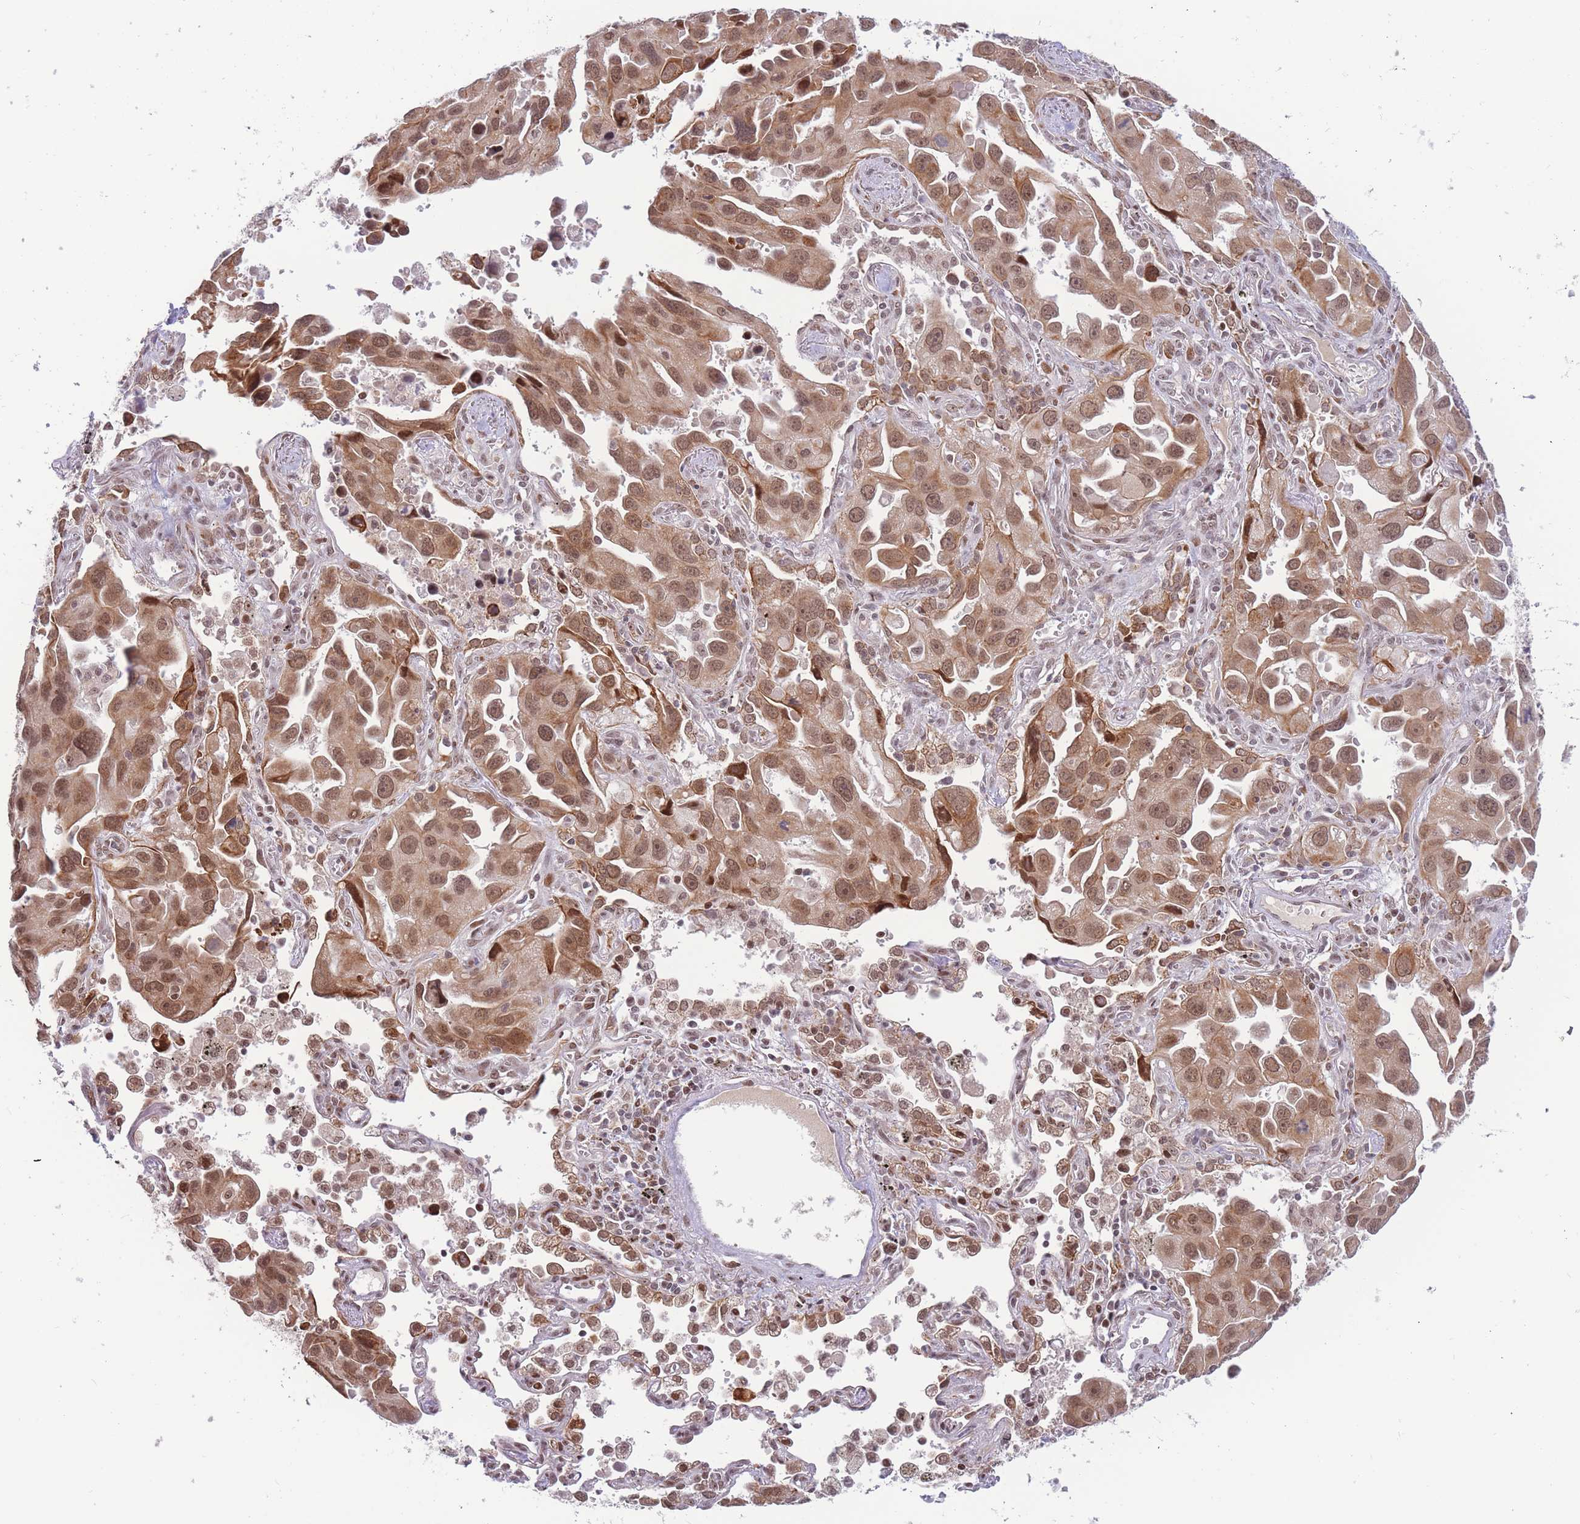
{"staining": {"intensity": "moderate", "quantity": ">75%", "location": "cytoplasmic/membranous,nuclear"}, "tissue": "lung cancer", "cell_type": "Tumor cells", "image_type": "cancer", "snomed": [{"axis": "morphology", "description": "Adenocarcinoma, NOS"}, {"axis": "topography", "description": "Lung"}], "caption": "This micrograph shows immunohistochemistry staining of human lung adenocarcinoma, with medium moderate cytoplasmic/membranous and nuclear expression in approximately >75% of tumor cells.", "gene": "TARBP2", "patient": {"sex": "male", "age": 66}}